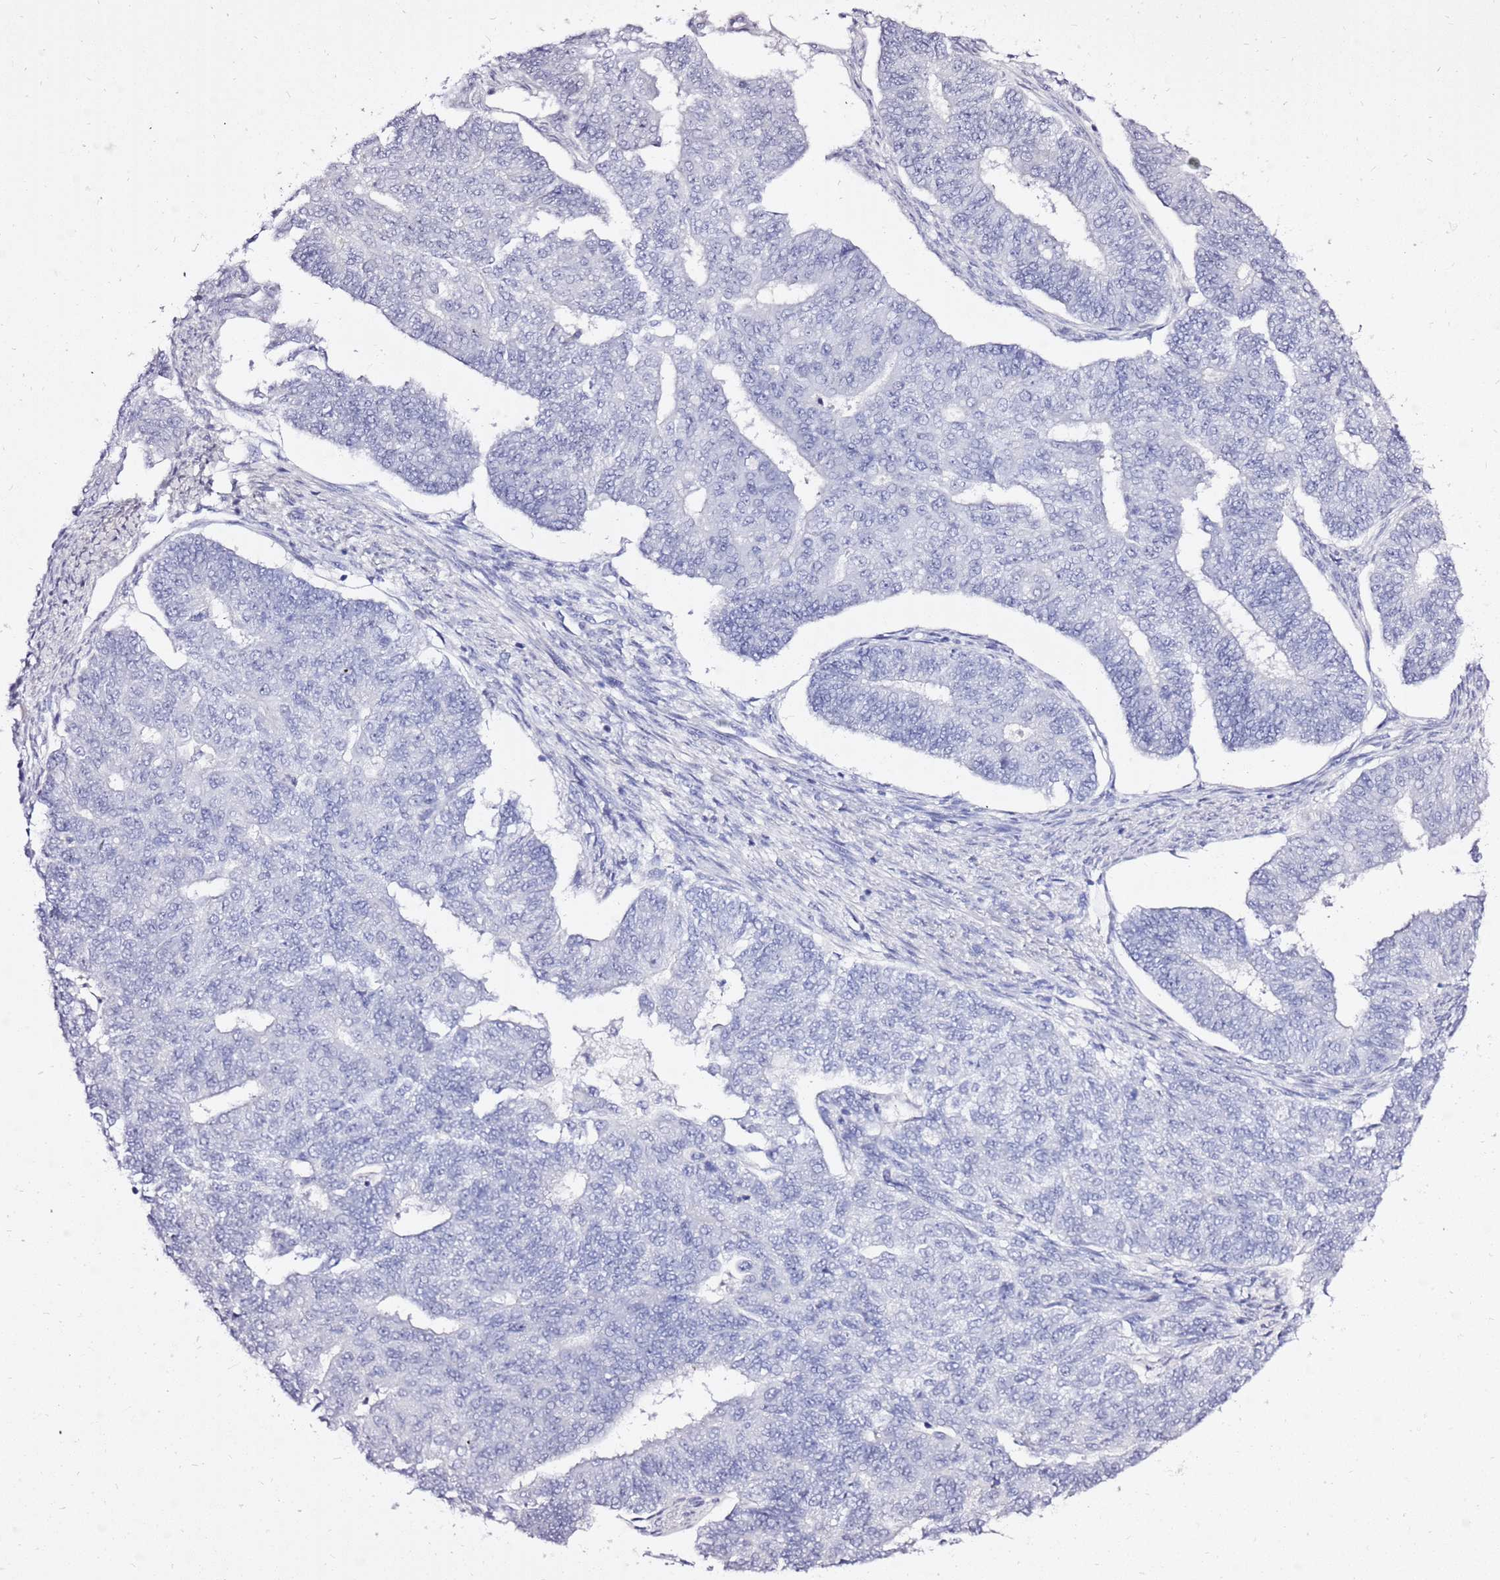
{"staining": {"intensity": "negative", "quantity": "none", "location": "none"}, "tissue": "endometrial cancer", "cell_type": "Tumor cells", "image_type": "cancer", "snomed": [{"axis": "morphology", "description": "Adenocarcinoma, NOS"}, {"axis": "topography", "description": "Endometrium"}], "caption": "The micrograph demonstrates no staining of tumor cells in endometrial adenocarcinoma. (IHC, brightfield microscopy, high magnification).", "gene": "LIPF", "patient": {"sex": "female", "age": 32}}